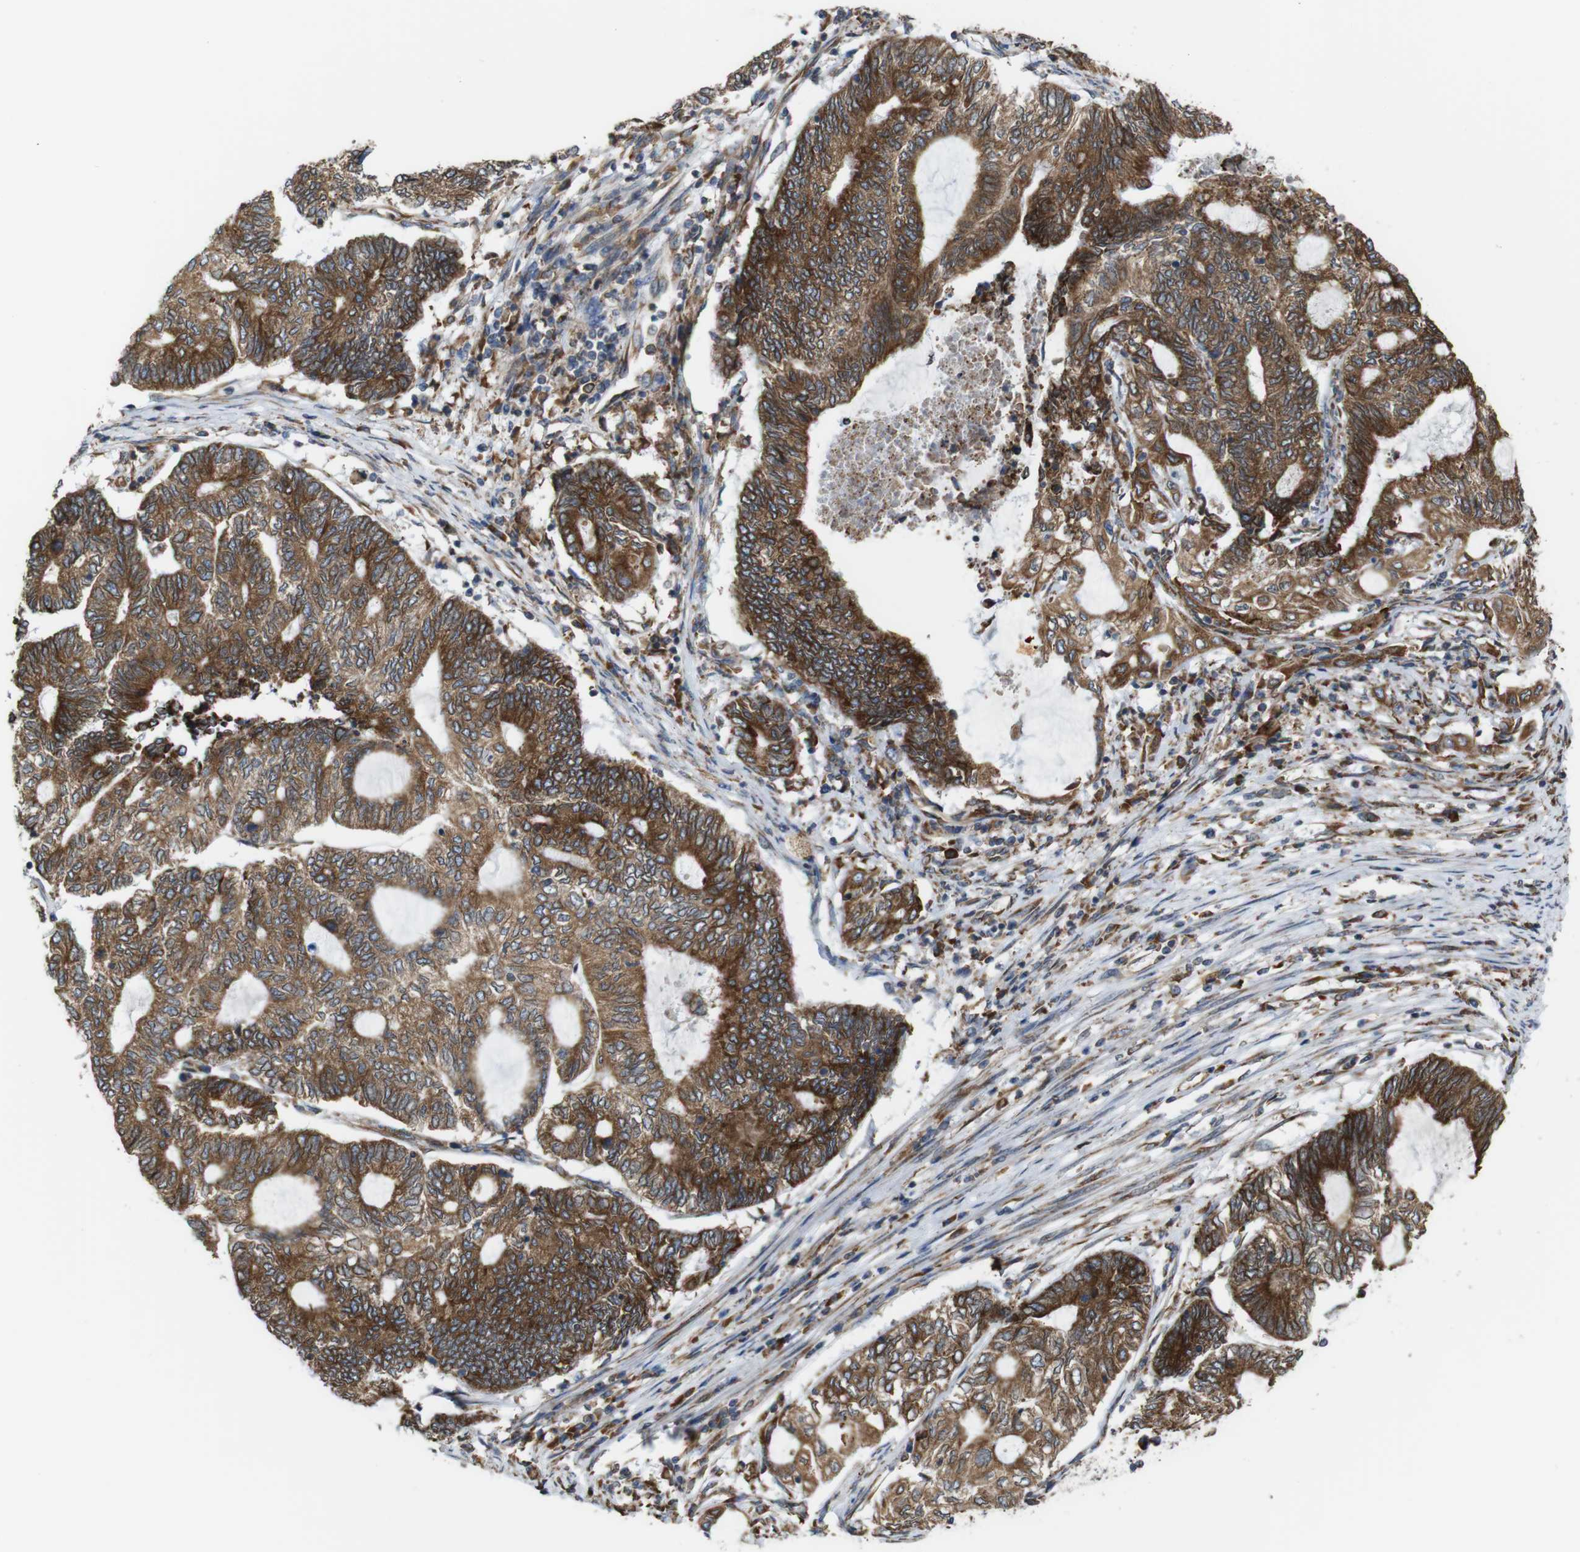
{"staining": {"intensity": "moderate", "quantity": ">75%", "location": "cytoplasmic/membranous"}, "tissue": "endometrial cancer", "cell_type": "Tumor cells", "image_type": "cancer", "snomed": [{"axis": "morphology", "description": "Adenocarcinoma, NOS"}, {"axis": "topography", "description": "Uterus"}, {"axis": "topography", "description": "Endometrium"}], "caption": "This image exhibits endometrial cancer (adenocarcinoma) stained with immunohistochemistry (IHC) to label a protein in brown. The cytoplasmic/membranous of tumor cells show moderate positivity for the protein. Nuclei are counter-stained blue.", "gene": "UGGT1", "patient": {"sex": "female", "age": 70}}